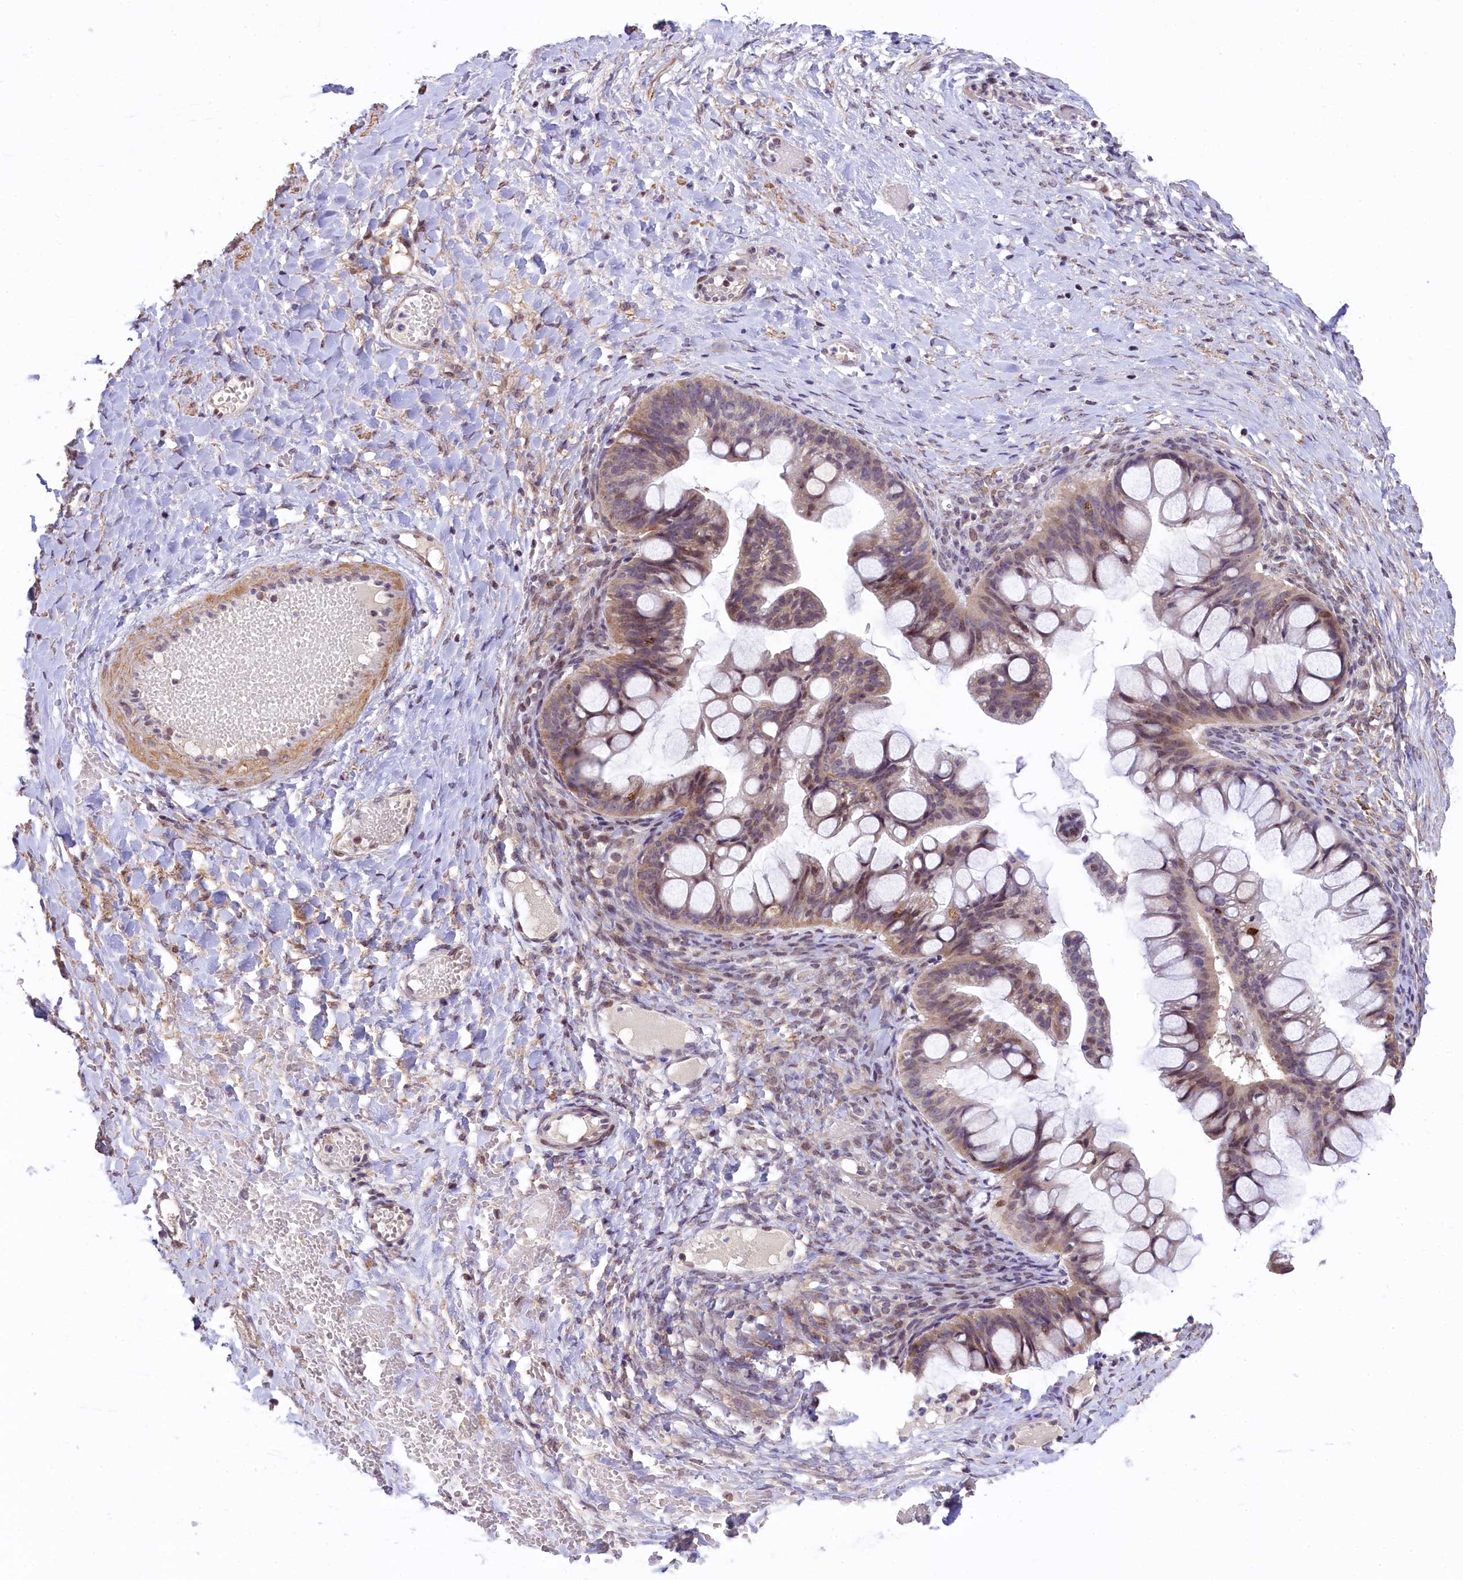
{"staining": {"intensity": "weak", "quantity": ">75%", "location": "cytoplasmic/membranous,nuclear"}, "tissue": "ovarian cancer", "cell_type": "Tumor cells", "image_type": "cancer", "snomed": [{"axis": "morphology", "description": "Cystadenocarcinoma, mucinous, NOS"}, {"axis": "topography", "description": "Ovary"}], "caption": "Weak cytoplasmic/membranous and nuclear staining for a protein is appreciated in about >75% of tumor cells of ovarian cancer (mucinous cystadenocarcinoma) using immunohistochemistry (IHC).", "gene": "RBBP8", "patient": {"sex": "female", "age": 73}}